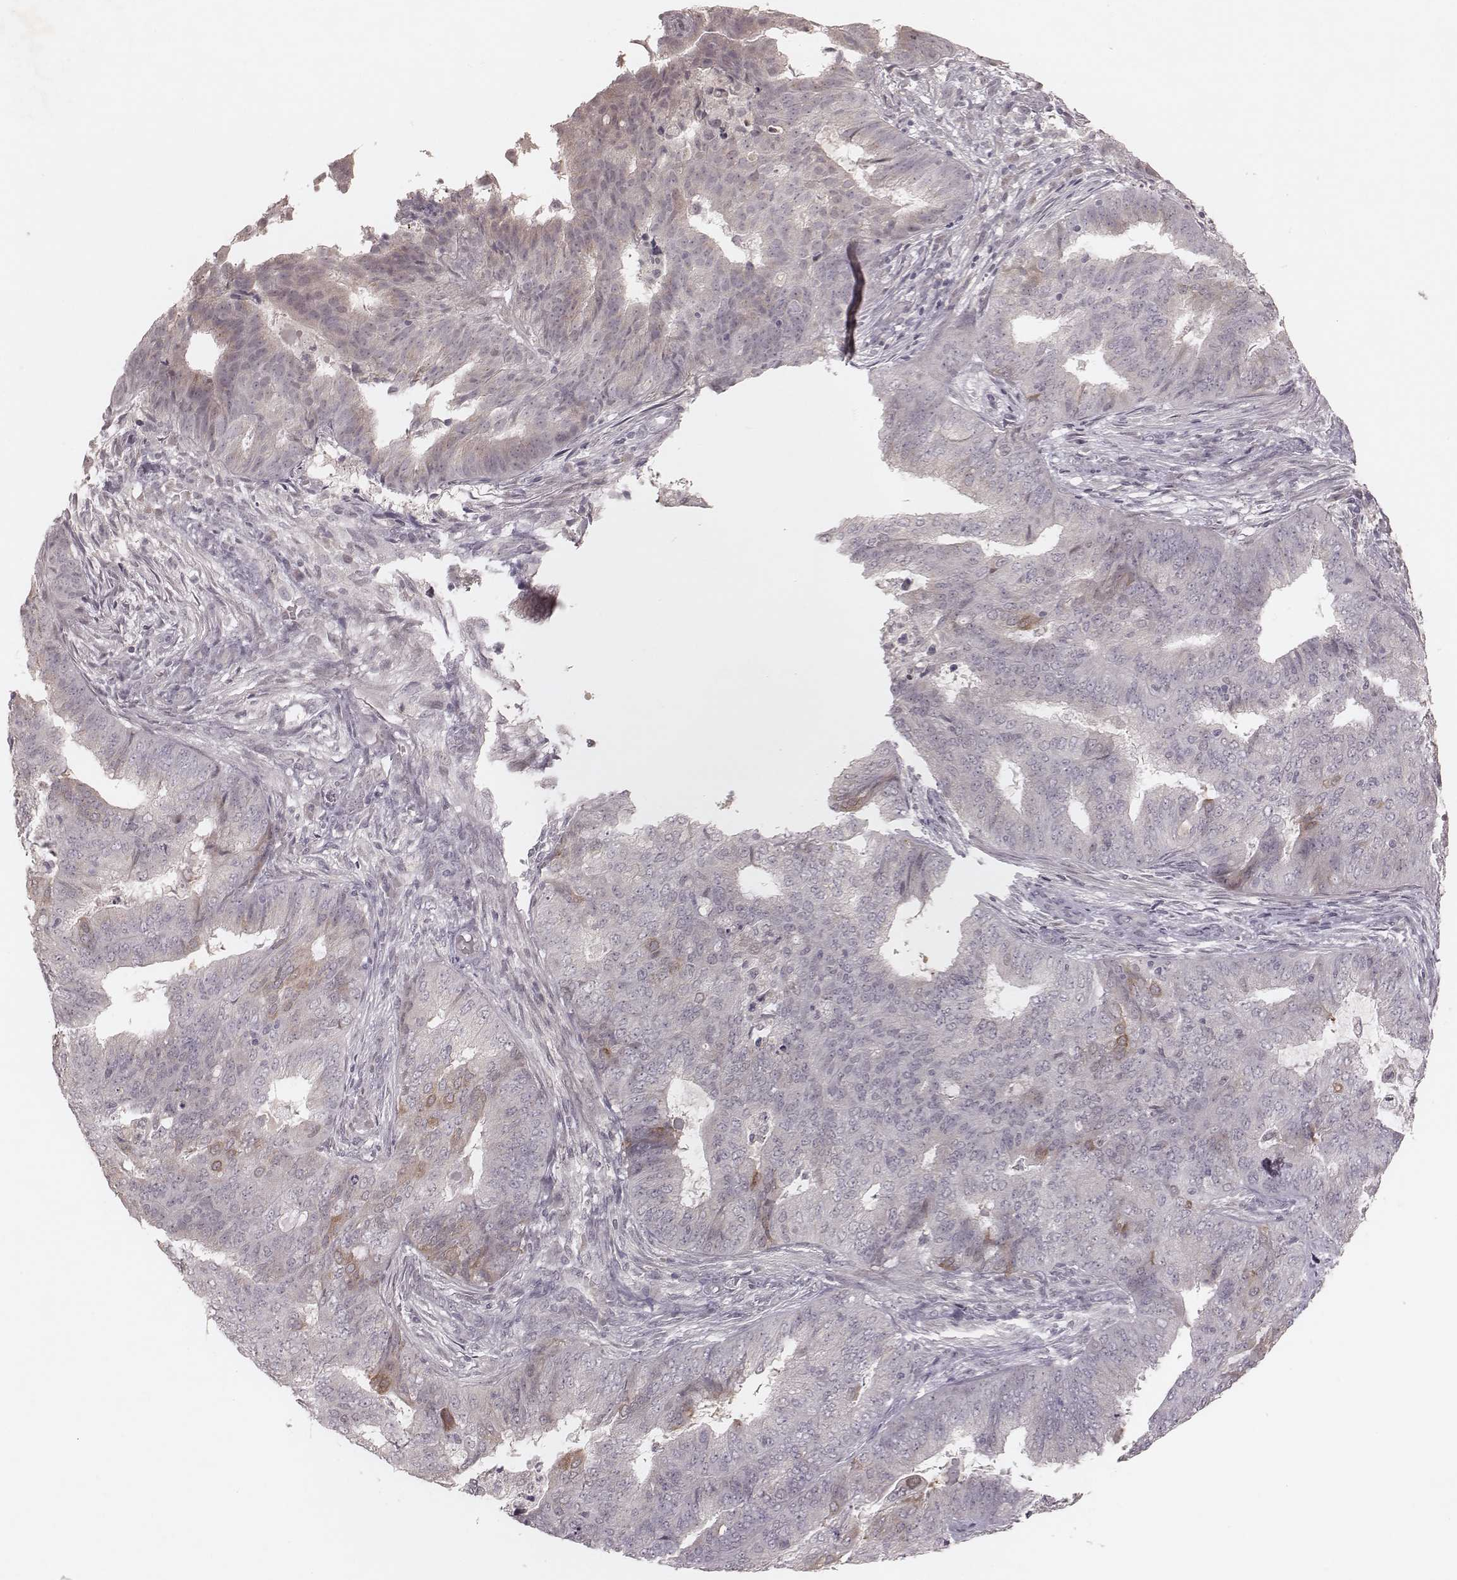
{"staining": {"intensity": "negative", "quantity": "none", "location": "none"}, "tissue": "endometrial cancer", "cell_type": "Tumor cells", "image_type": "cancer", "snomed": [{"axis": "morphology", "description": "Adenocarcinoma, NOS"}, {"axis": "topography", "description": "Endometrium"}], "caption": "Endometrial cancer (adenocarcinoma) was stained to show a protein in brown. There is no significant expression in tumor cells.", "gene": "FAM13B", "patient": {"sex": "female", "age": 62}}